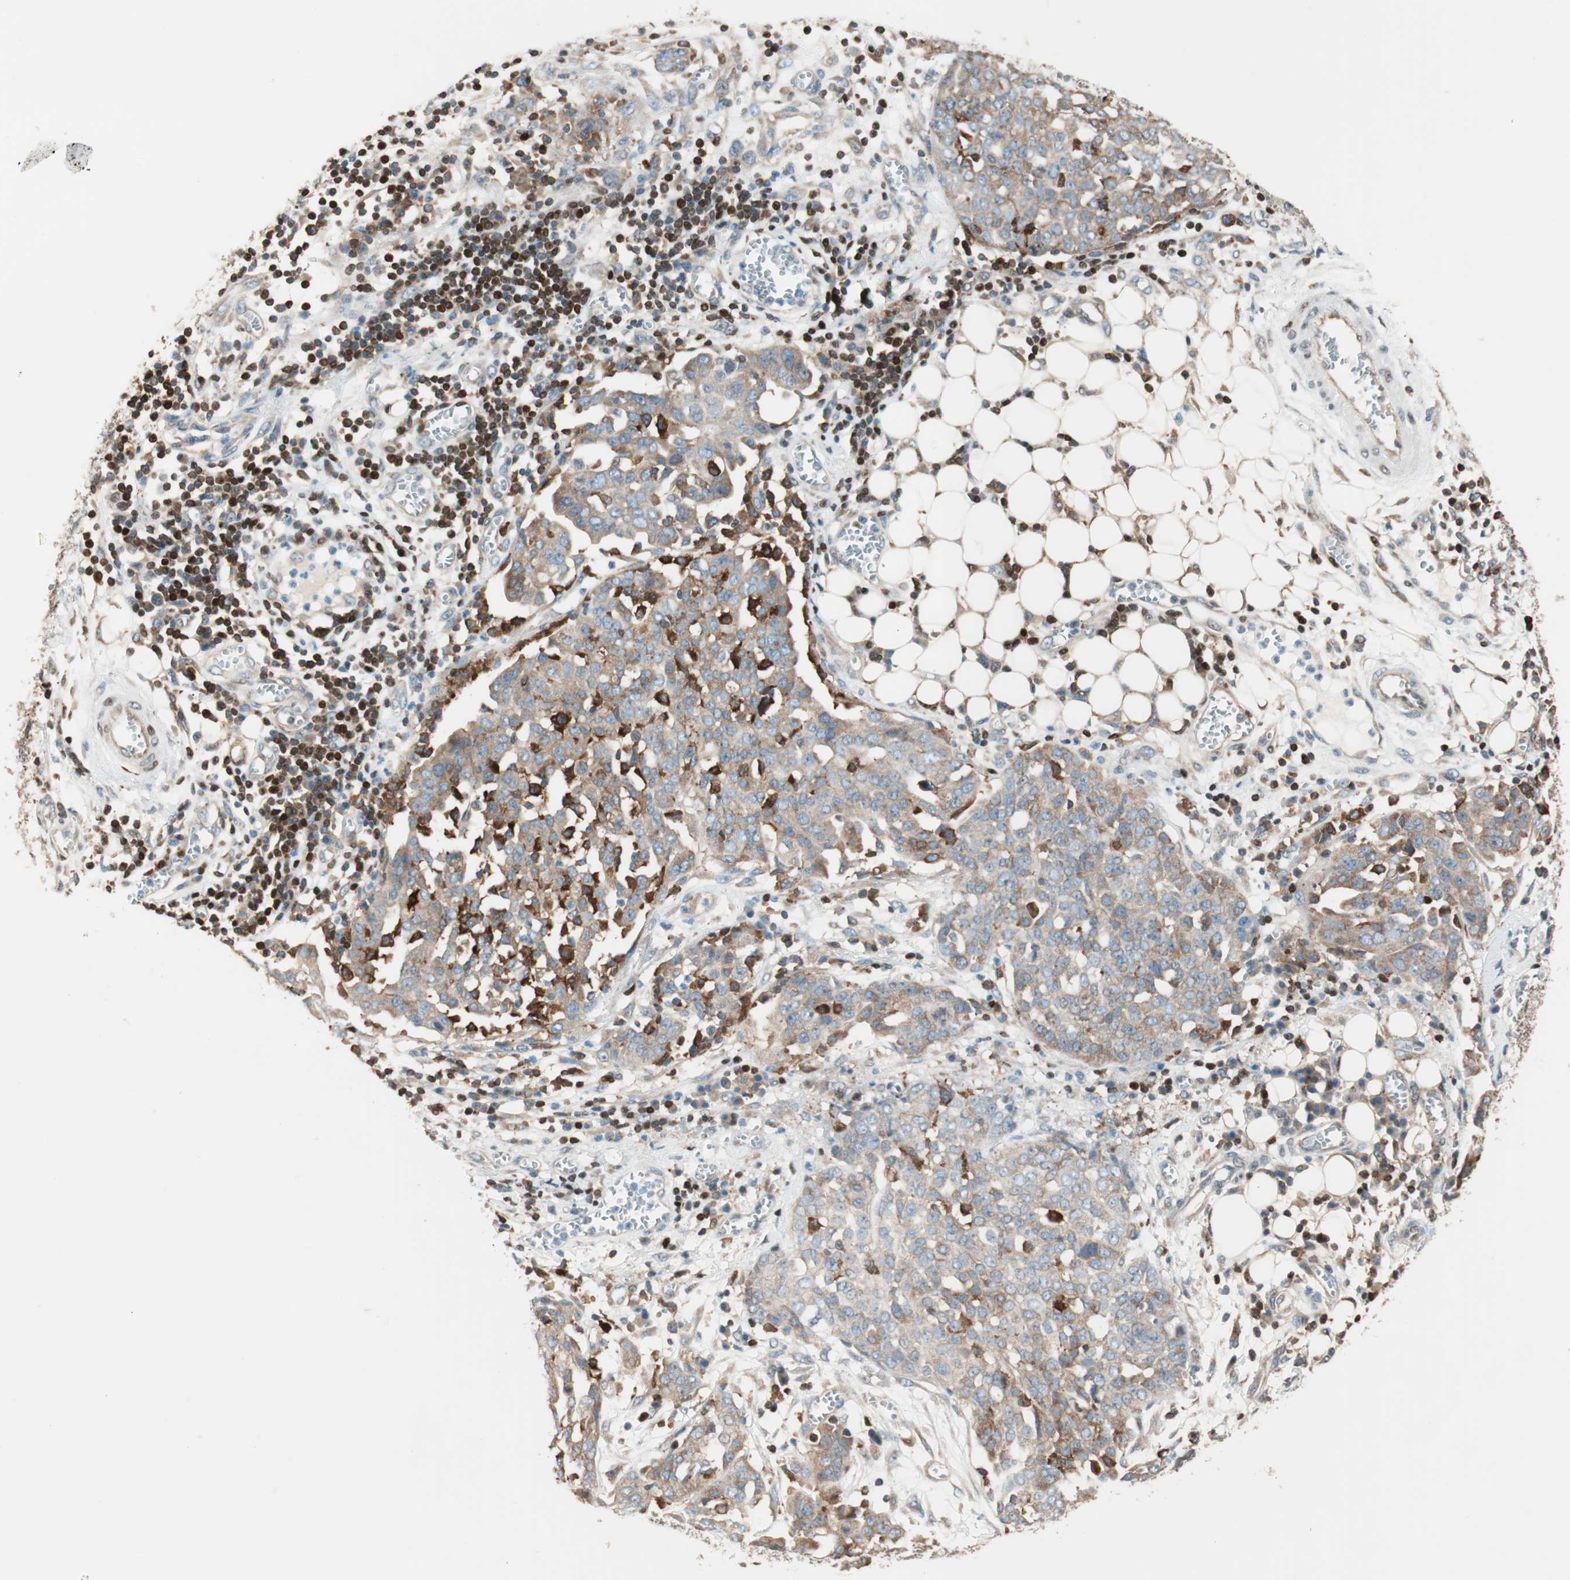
{"staining": {"intensity": "moderate", "quantity": ">75%", "location": "cytoplasmic/membranous"}, "tissue": "ovarian cancer", "cell_type": "Tumor cells", "image_type": "cancer", "snomed": [{"axis": "morphology", "description": "Cystadenocarcinoma, serous, NOS"}, {"axis": "topography", "description": "Soft tissue"}, {"axis": "topography", "description": "Ovary"}], "caption": "Protein staining of ovarian cancer (serous cystadenocarcinoma) tissue reveals moderate cytoplasmic/membranous expression in about >75% of tumor cells. Nuclei are stained in blue.", "gene": "BIN1", "patient": {"sex": "female", "age": 57}}